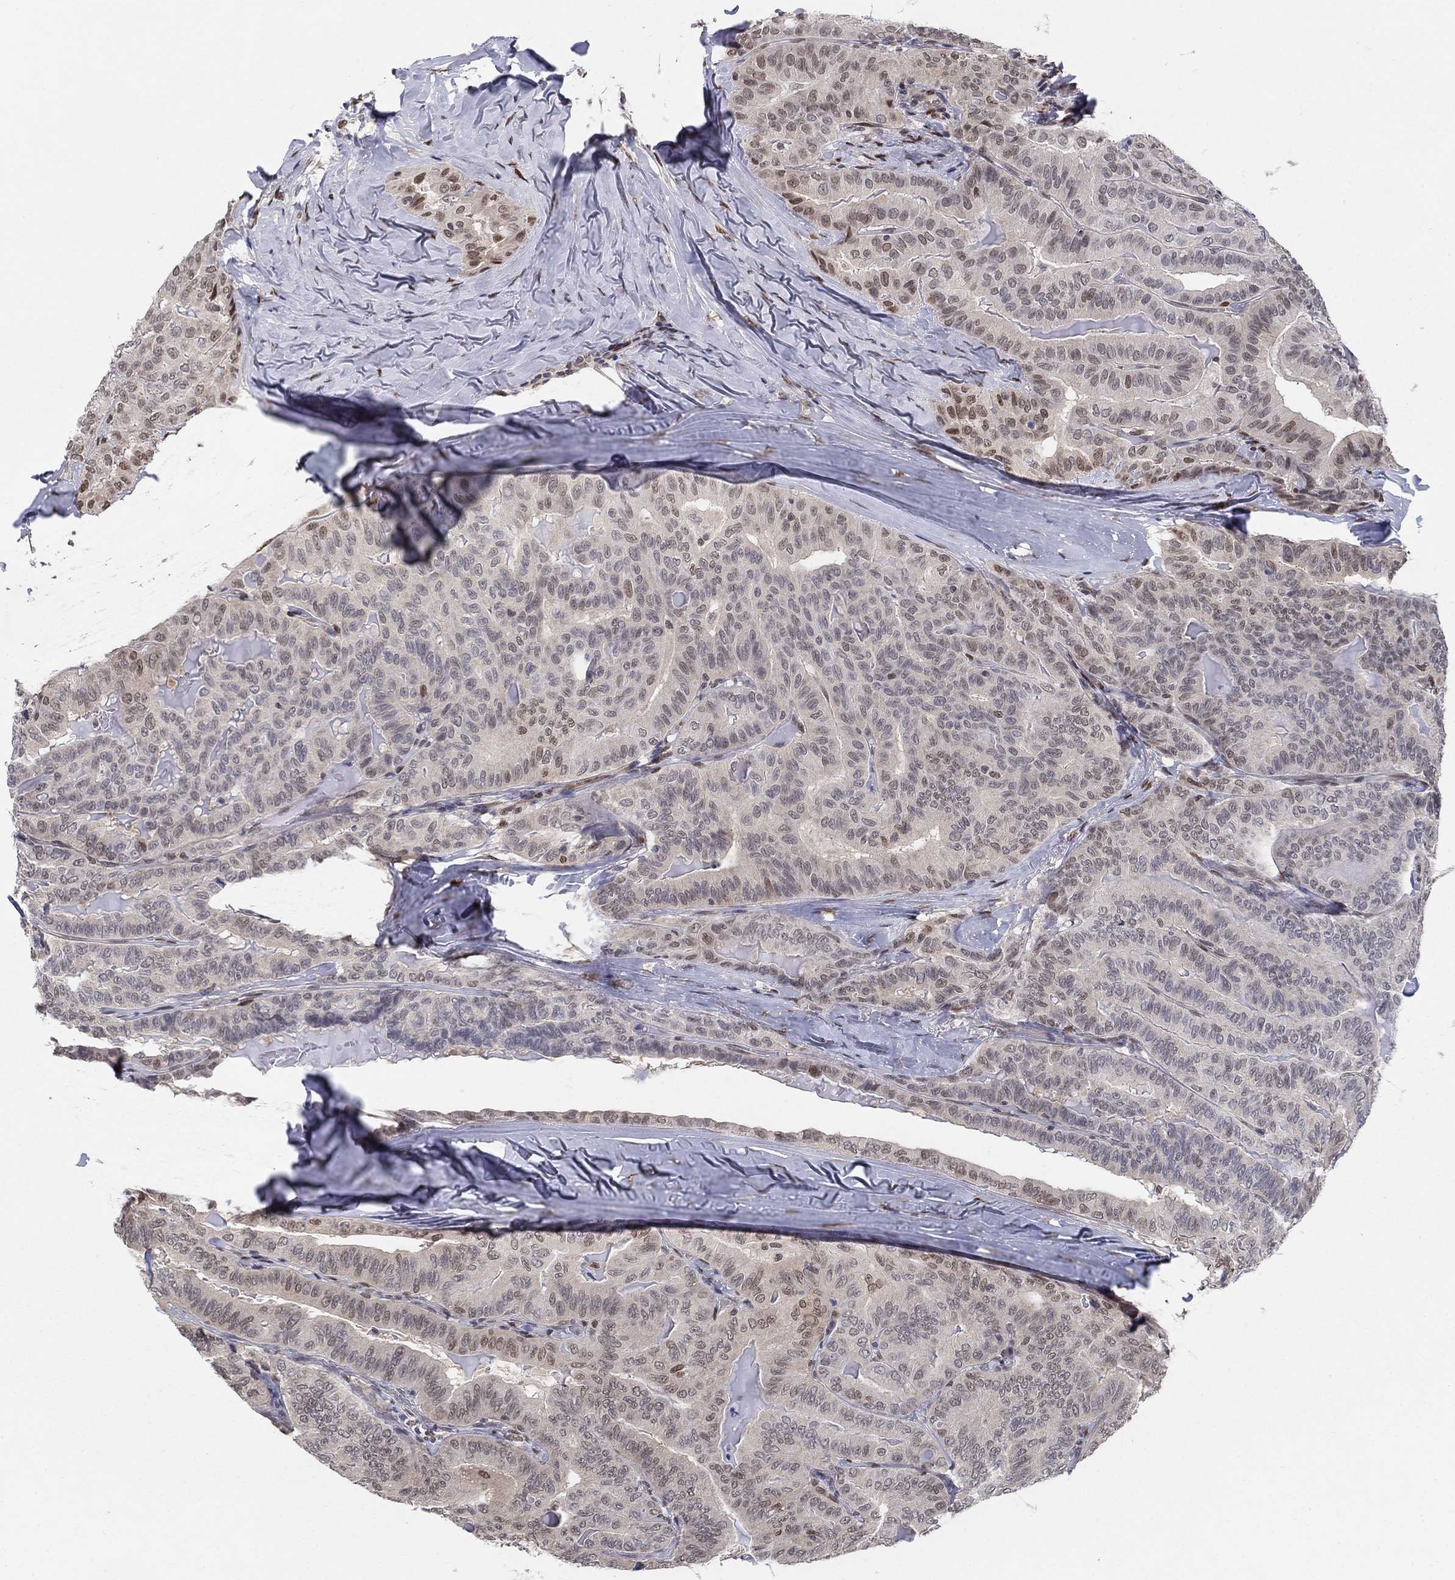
{"staining": {"intensity": "moderate", "quantity": "<25%", "location": "nuclear"}, "tissue": "thyroid cancer", "cell_type": "Tumor cells", "image_type": "cancer", "snomed": [{"axis": "morphology", "description": "Papillary adenocarcinoma, NOS"}, {"axis": "topography", "description": "Thyroid gland"}], "caption": "Papillary adenocarcinoma (thyroid) stained with DAB IHC demonstrates low levels of moderate nuclear expression in about <25% of tumor cells.", "gene": "CENPE", "patient": {"sex": "female", "age": 68}}